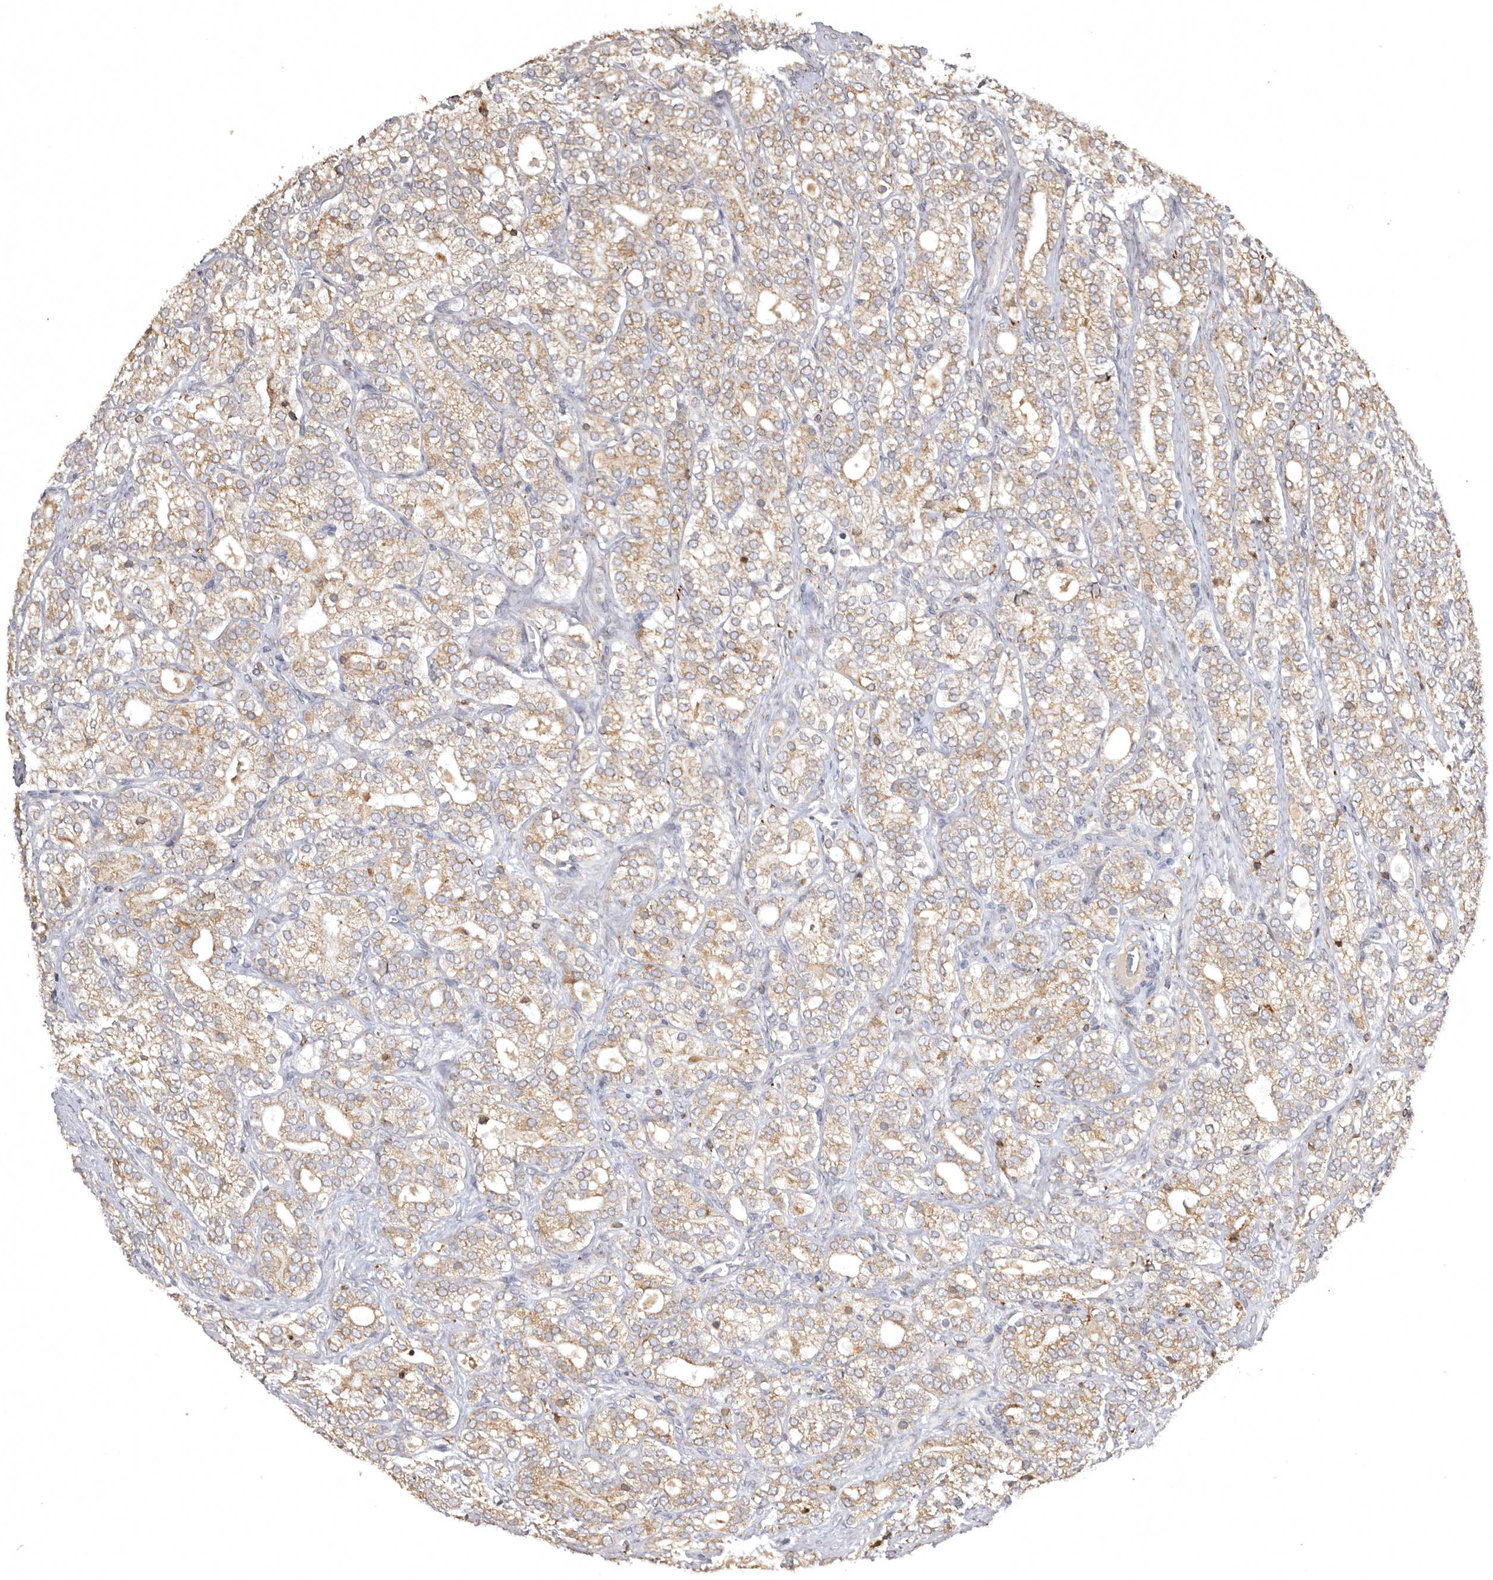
{"staining": {"intensity": "weak", "quantity": ">75%", "location": "cytoplasmic/membranous"}, "tissue": "prostate cancer", "cell_type": "Tumor cells", "image_type": "cancer", "snomed": [{"axis": "morphology", "description": "Adenocarcinoma, High grade"}, {"axis": "topography", "description": "Prostate"}], "caption": "Weak cytoplasmic/membranous protein staining is identified in about >75% of tumor cells in adenocarcinoma (high-grade) (prostate).", "gene": "INKA2", "patient": {"sex": "male", "age": 57}}